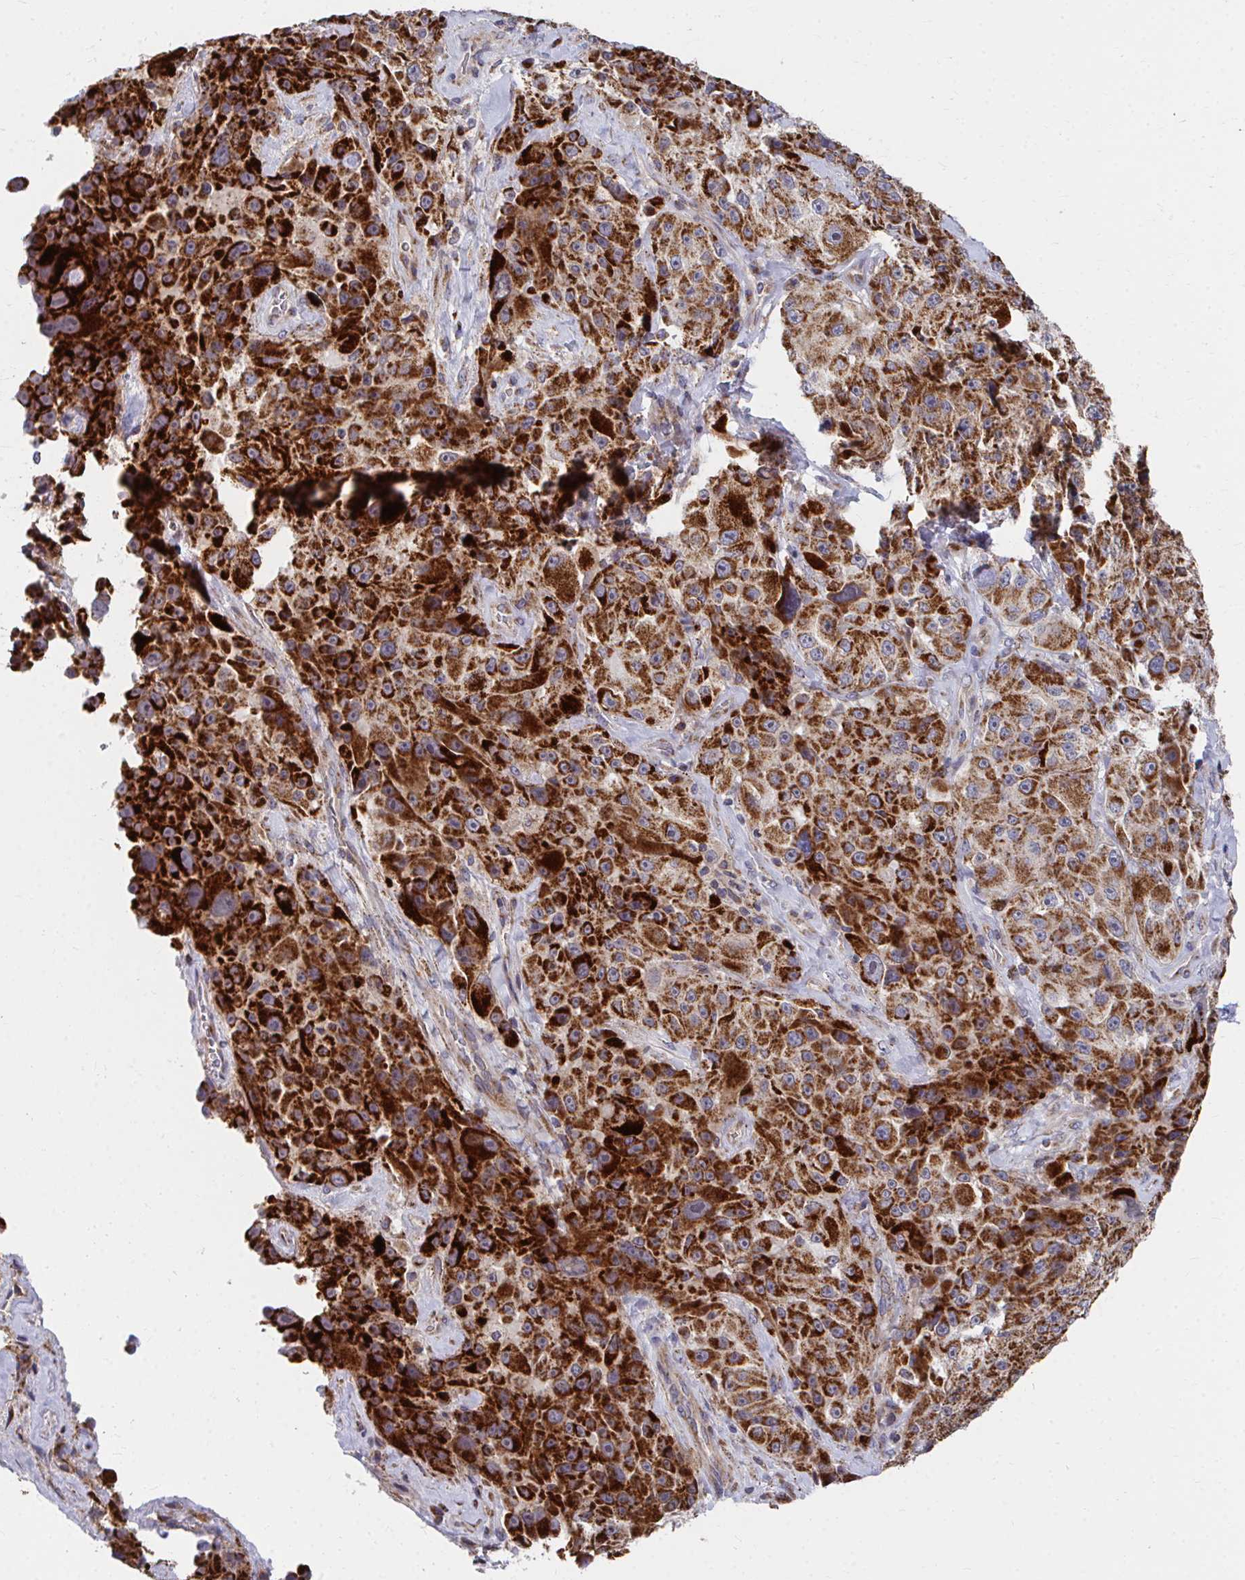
{"staining": {"intensity": "strong", "quantity": ">75%", "location": "cytoplasmic/membranous"}, "tissue": "melanoma", "cell_type": "Tumor cells", "image_type": "cancer", "snomed": [{"axis": "morphology", "description": "Malignant melanoma, Metastatic site"}, {"axis": "topography", "description": "Lymph node"}], "caption": "Strong cytoplasmic/membranous expression for a protein is appreciated in about >75% of tumor cells of melanoma using immunohistochemistry (IHC).", "gene": "PEX3", "patient": {"sex": "male", "age": 62}}